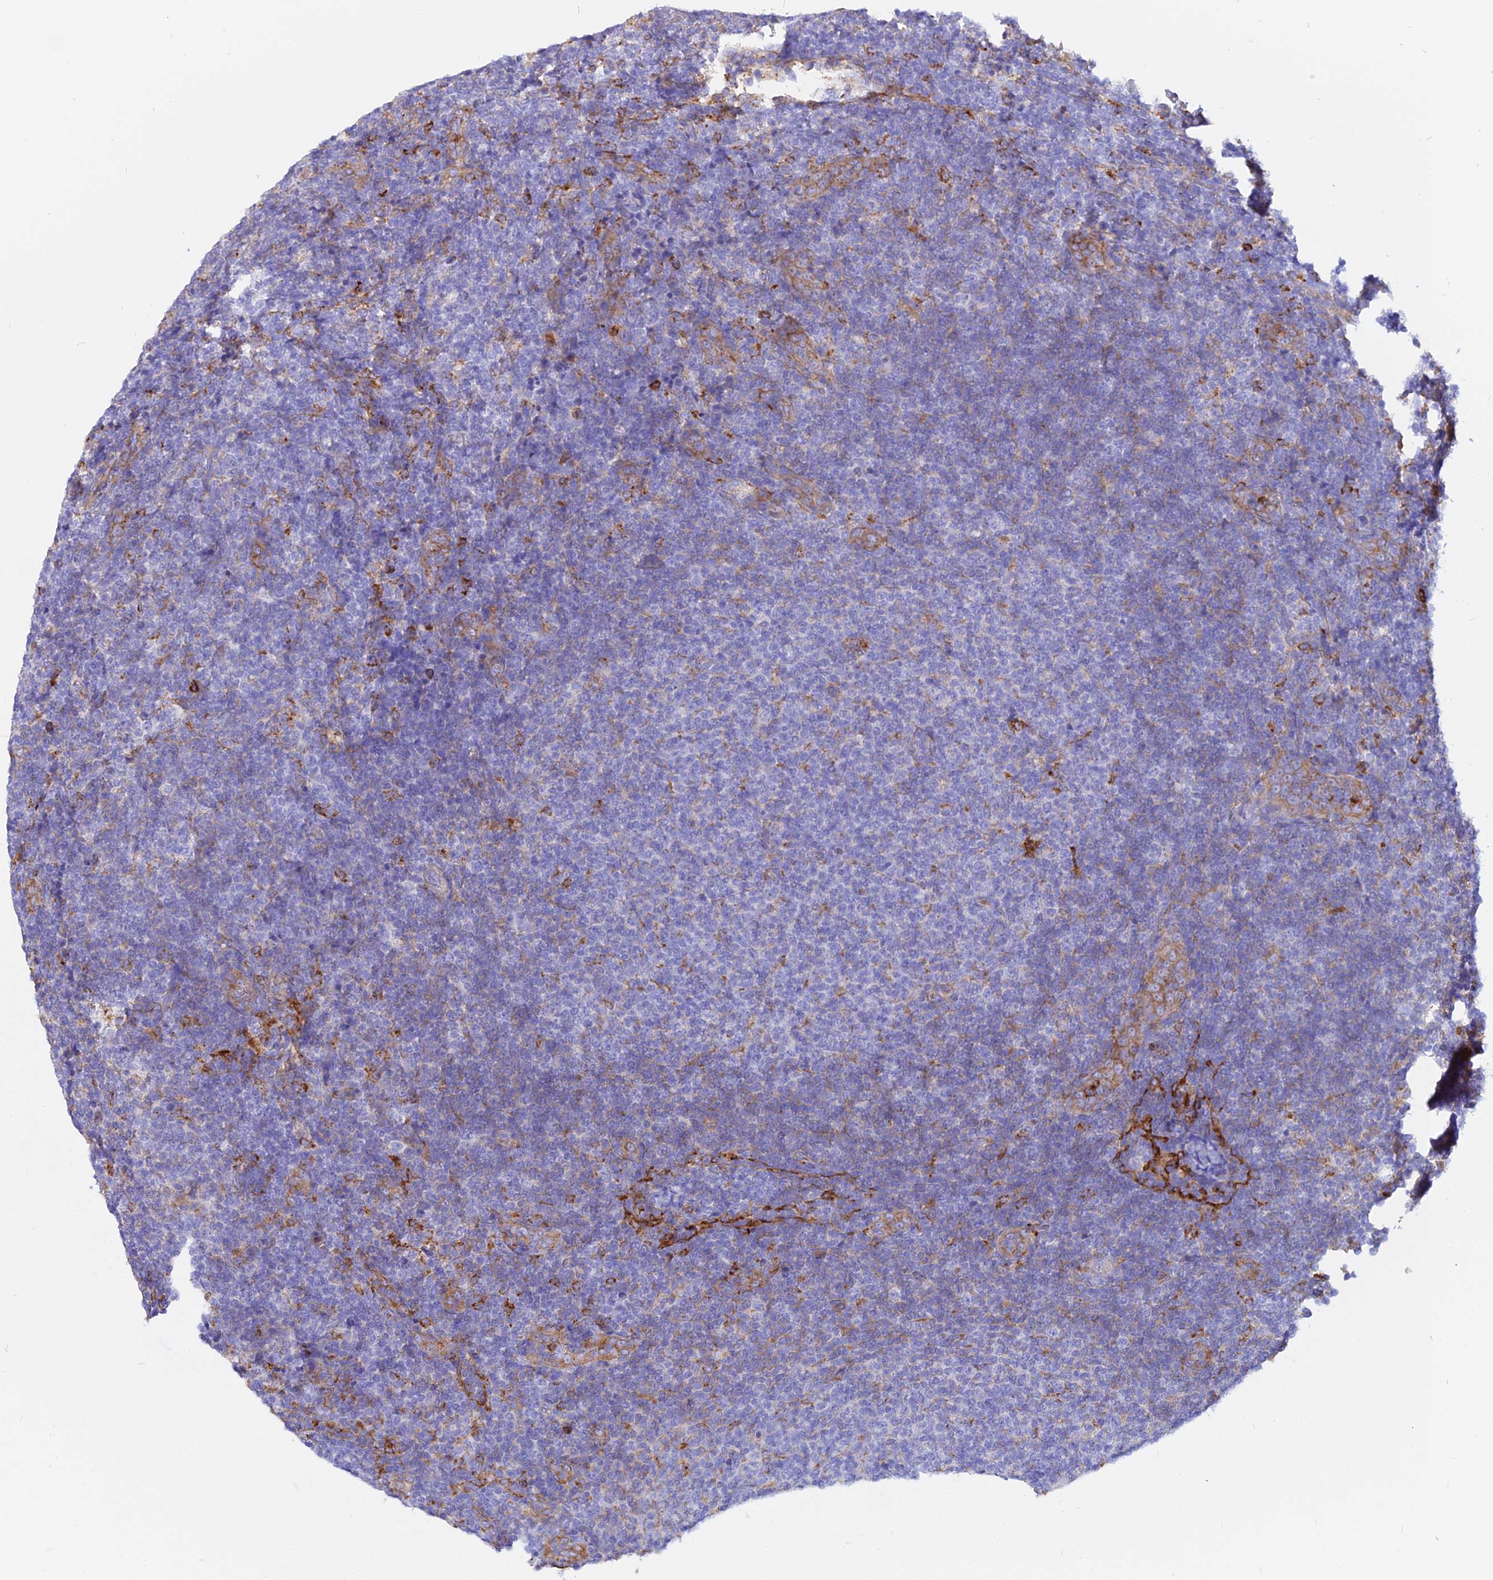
{"staining": {"intensity": "negative", "quantity": "none", "location": "none"}, "tissue": "lymphoma", "cell_type": "Tumor cells", "image_type": "cancer", "snomed": [{"axis": "morphology", "description": "Malignant lymphoma, non-Hodgkin's type, Low grade"}, {"axis": "topography", "description": "Lymph node"}], "caption": "This is an immunohistochemistry (IHC) image of human lymphoma. There is no positivity in tumor cells.", "gene": "AGTRAP", "patient": {"sex": "male", "age": 66}}